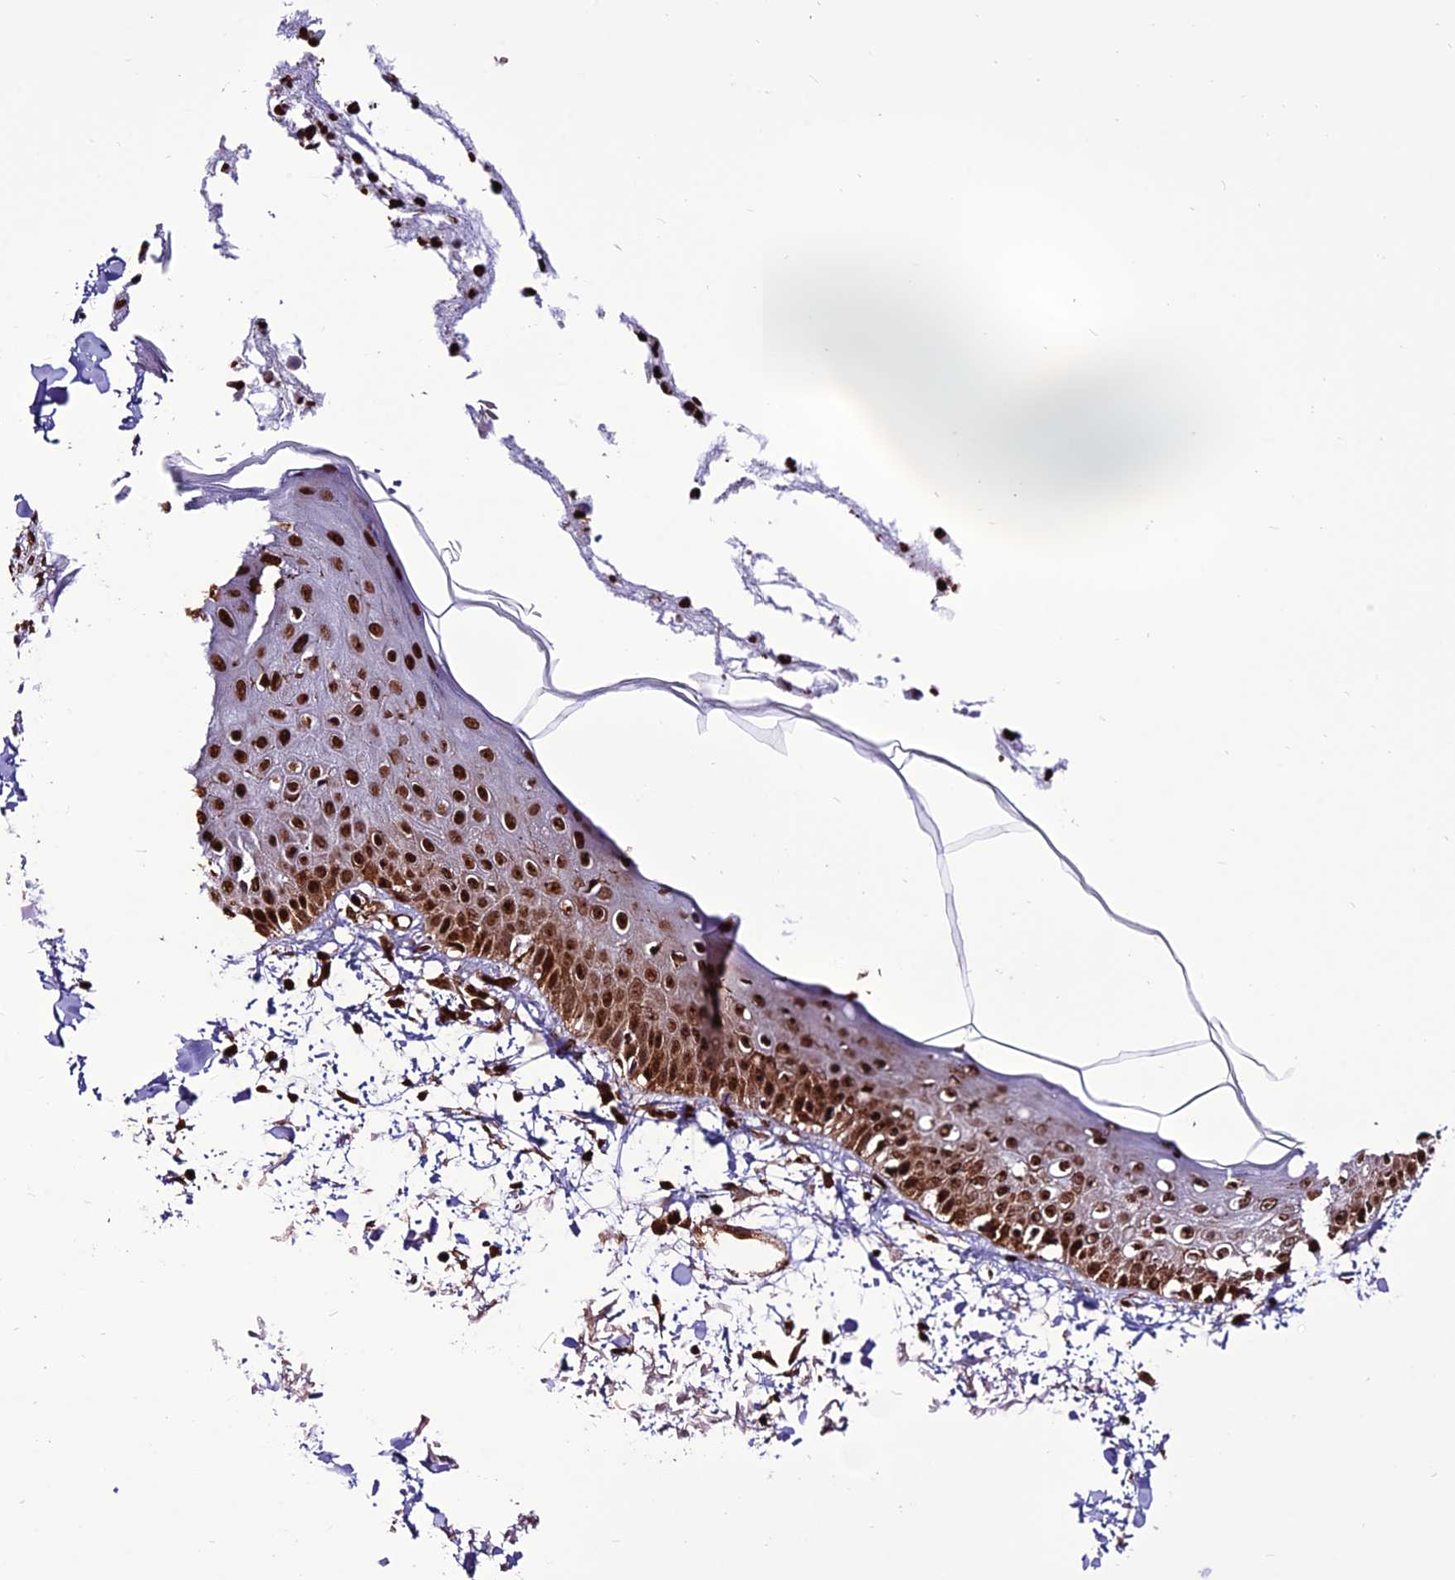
{"staining": {"intensity": "strong", "quantity": ">75%", "location": "nuclear"}, "tissue": "skin", "cell_type": "Fibroblasts", "image_type": "normal", "snomed": [{"axis": "morphology", "description": "Normal tissue, NOS"}, {"axis": "morphology", "description": "Squamous cell carcinoma, NOS"}, {"axis": "topography", "description": "Skin"}, {"axis": "topography", "description": "Peripheral nerve tissue"}], "caption": "A histopathology image of human skin stained for a protein displays strong nuclear brown staining in fibroblasts.", "gene": "INO80E", "patient": {"sex": "male", "age": 83}}